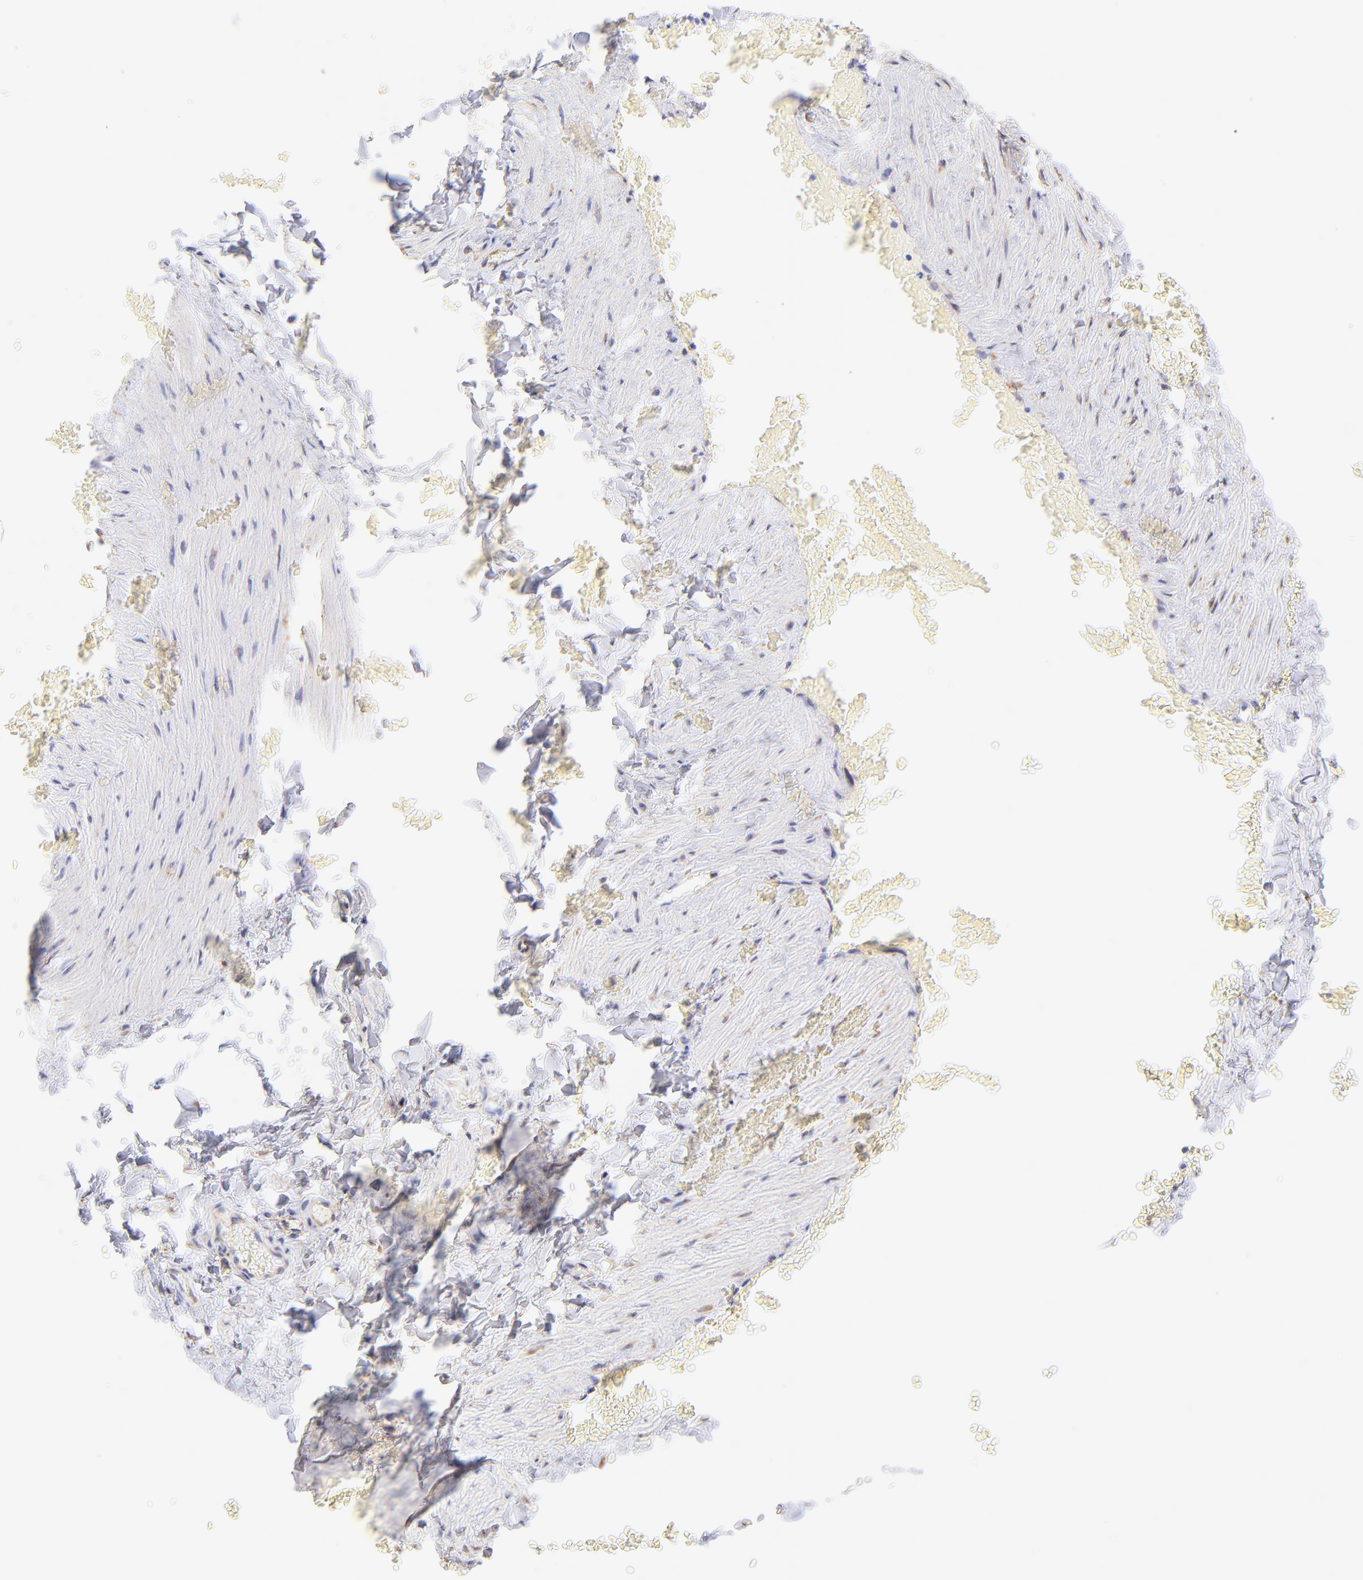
{"staining": {"intensity": "moderate", "quantity": ">75%", "location": "cytoplasmic/membranous"}, "tissue": "soft tissue", "cell_type": "Fibroblasts", "image_type": "normal", "snomed": [{"axis": "morphology", "description": "Normal tissue, NOS"}, {"axis": "topography", "description": "Vascular tissue"}], "caption": "DAB immunohistochemical staining of benign soft tissue exhibits moderate cytoplasmic/membranous protein expression in about >75% of fibroblasts. (DAB (3,3'-diaminobenzidine) IHC, brown staining for protein, blue staining for nuclei).", "gene": "RPL30", "patient": {"sex": "male", "age": 41}}